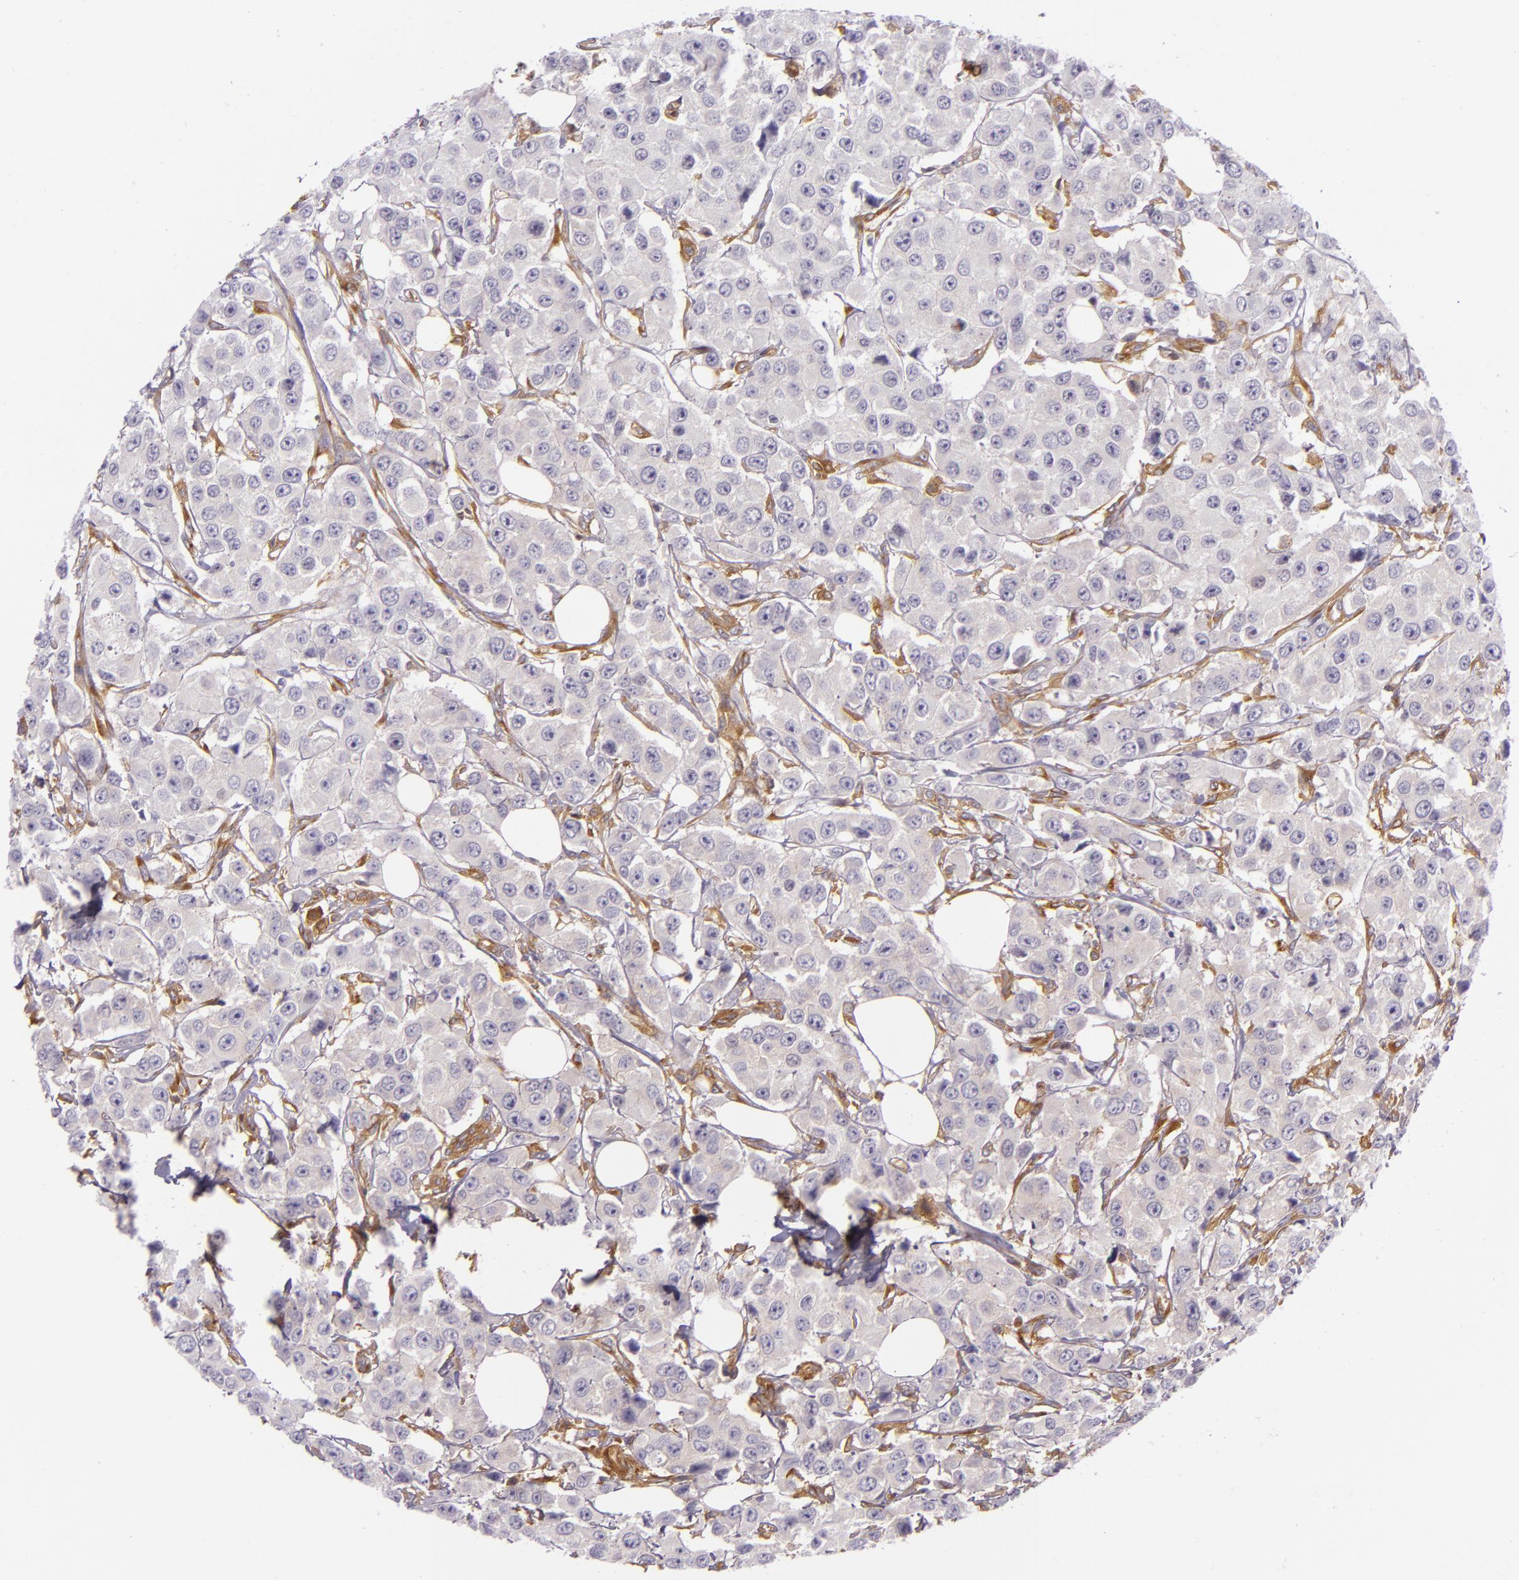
{"staining": {"intensity": "negative", "quantity": "none", "location": "none"}, "tissue": "breast cancer", "cell_type": "Tumor cells", "image_type": "cancer", "snomed": [{"axis": "morphology", "description": "Duct carcinoma"}, {"axis": "topography", "description": "Breast"}], "caption": "Tumor cells show no significant expression in breast intraductal carcinoma. (DAB (3,3'-diaminobenzidine) immunohistochemistry (IHC) with hematoxylin counter stain).", "gene": "TLN1", "patient": {"sex": "female", "age": 58}}